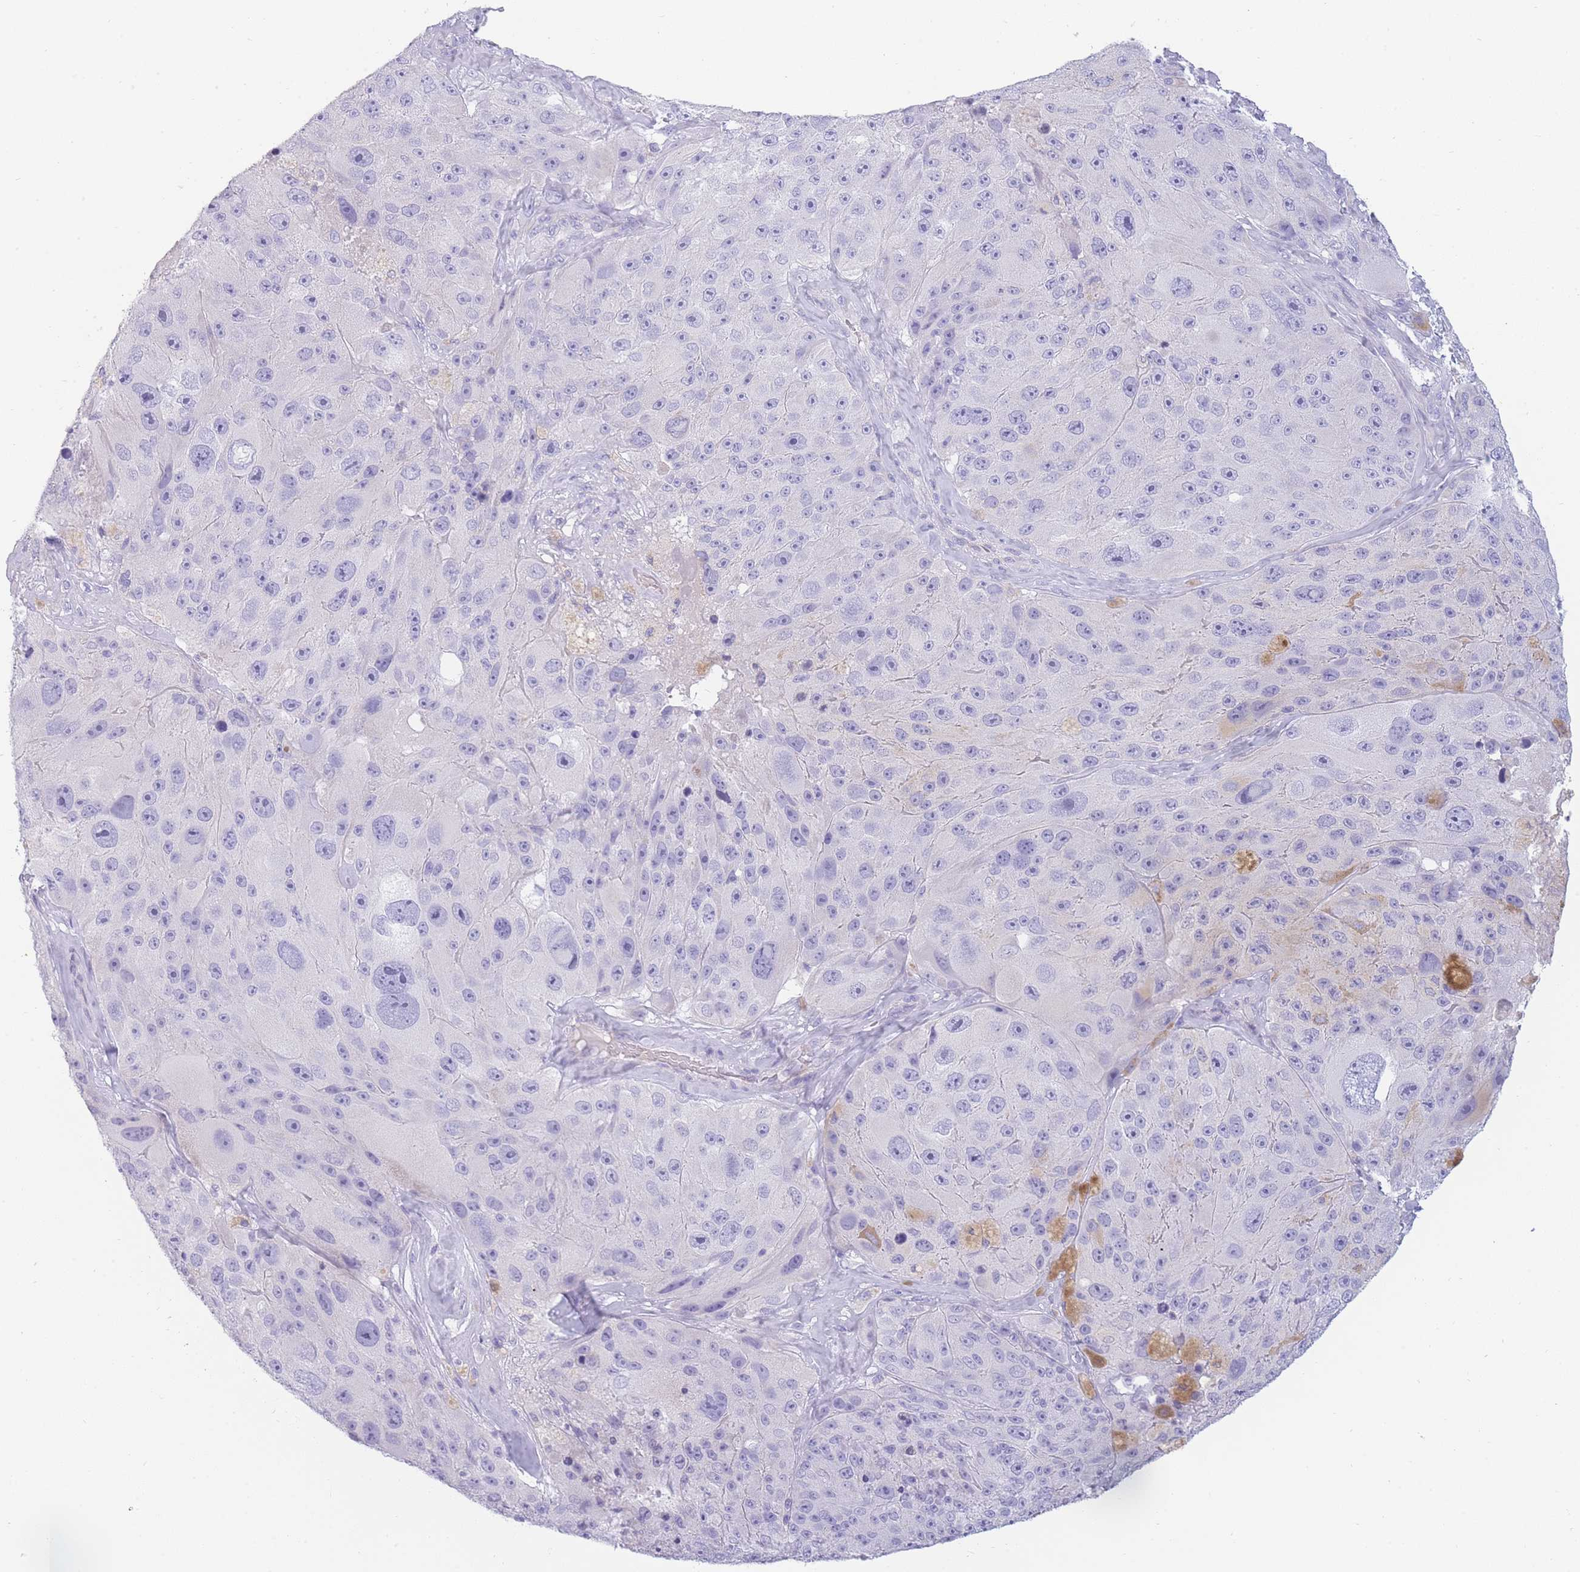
{"staining": {"intensity": "negative", "quantity": "none", "location": "none"}, "tissue": "melanoma", "cell_type": "Tumor cells", "image_type": "cancer", "snomed": [{"axis": "morphology", "description": "Malignant melanoma, Metastatic site"}, {"axis": "topography", "description": "Lymph node"}], "caption": "Malignant melanoma (metastatic site) was stained to show a protein in brown. There is no significant expression in tumor cells.", "gene": "UPK1A", "patient": {"sex": "male", "age": 62}}